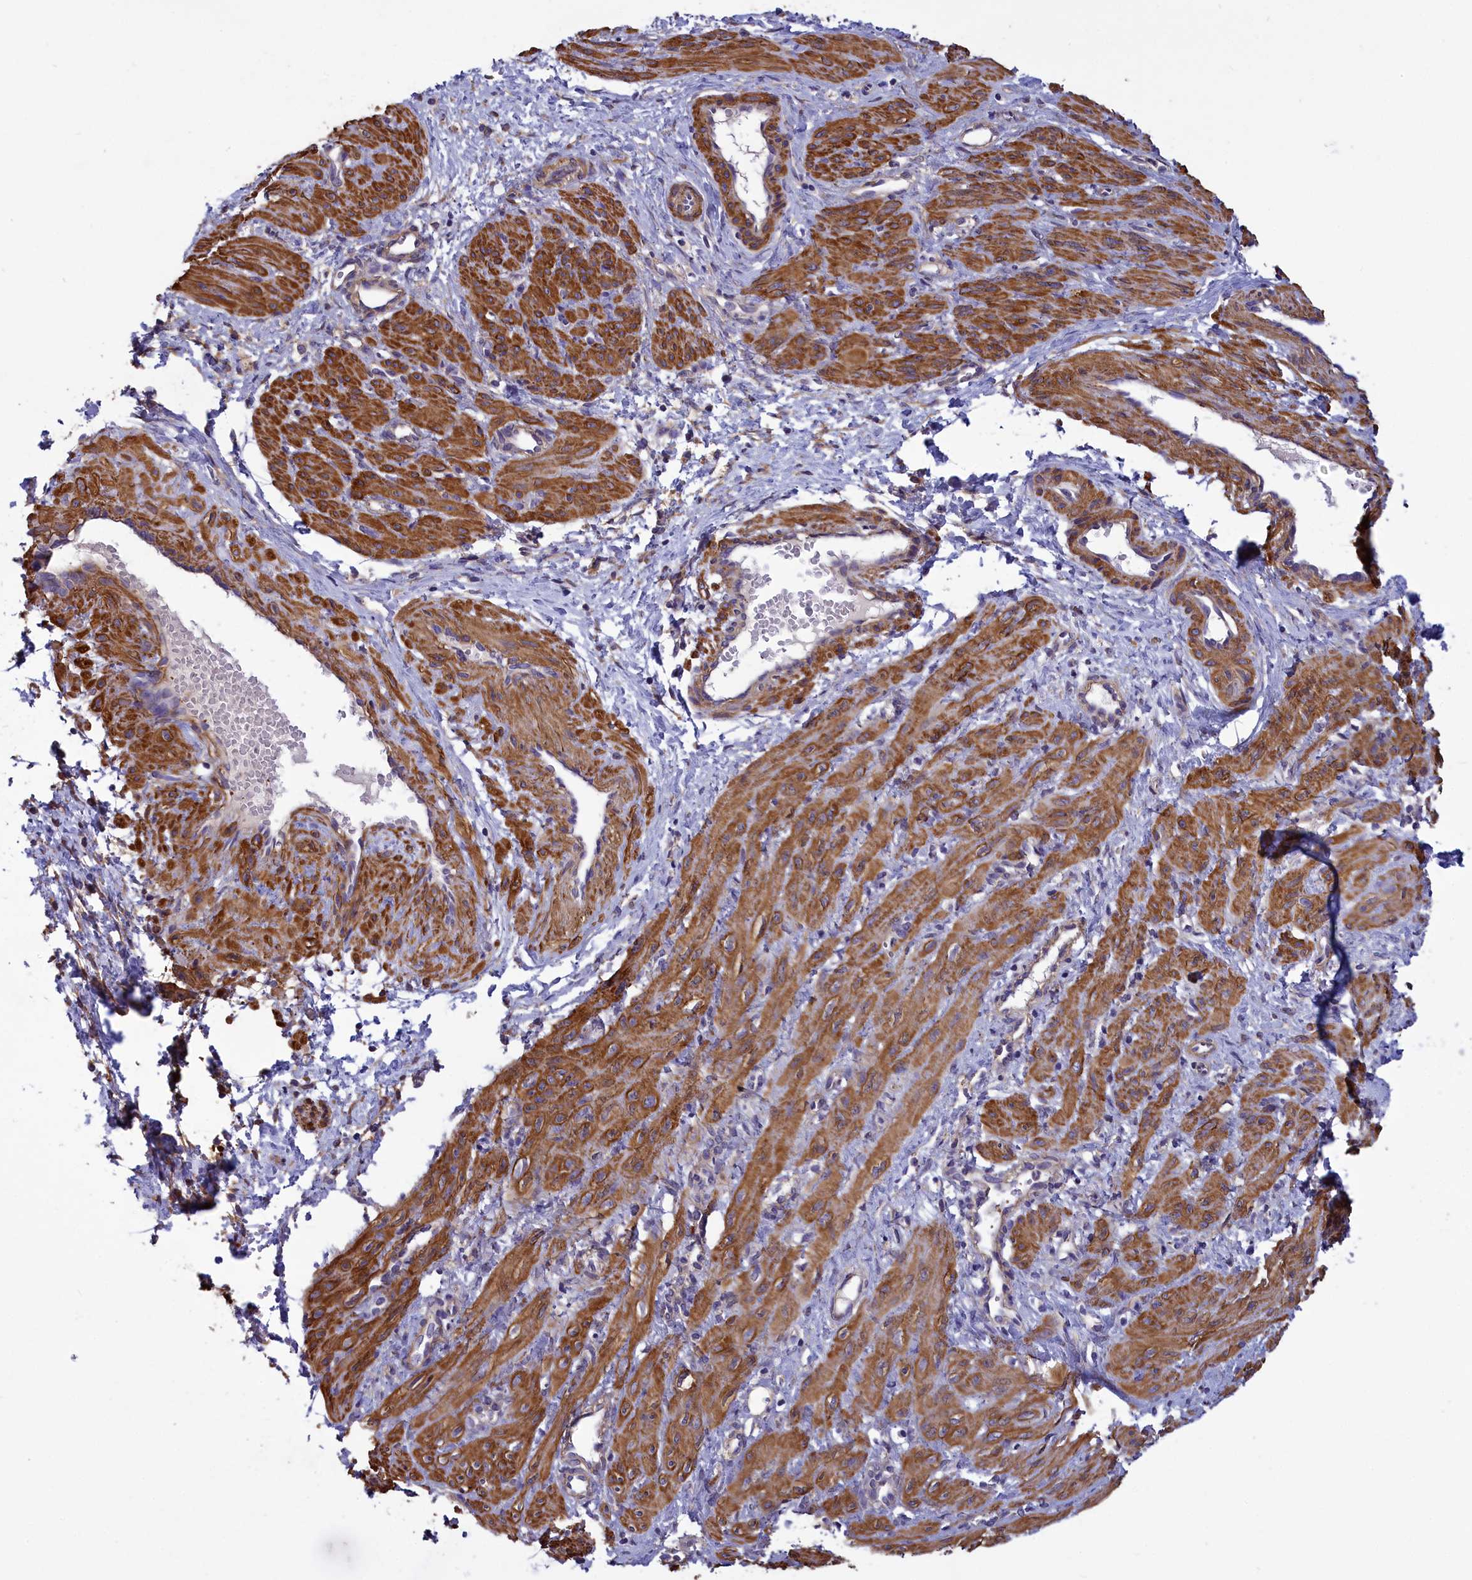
{"staining": {"intensity": "strong", "quantity": ">75%", "location": "cytoplasmic/membranous"}, "tissue": "smooth muscle", "cell_type": "Smooth muscle cells", "image_type": "normal", "snomed": [{"axis": "morphology", "description": "Normal tissue, NOS"}, {"axis": "topography", "description": "Endometrium"}], "caption": "Human smooth muscle stained for a protein (brown) reveals strong cytoplasmic/membranous positive positivity in approximately >75% of smooth muscle cells.", "gene": "AMDHD2", "patient": {"sex": "female", "age": 33}}